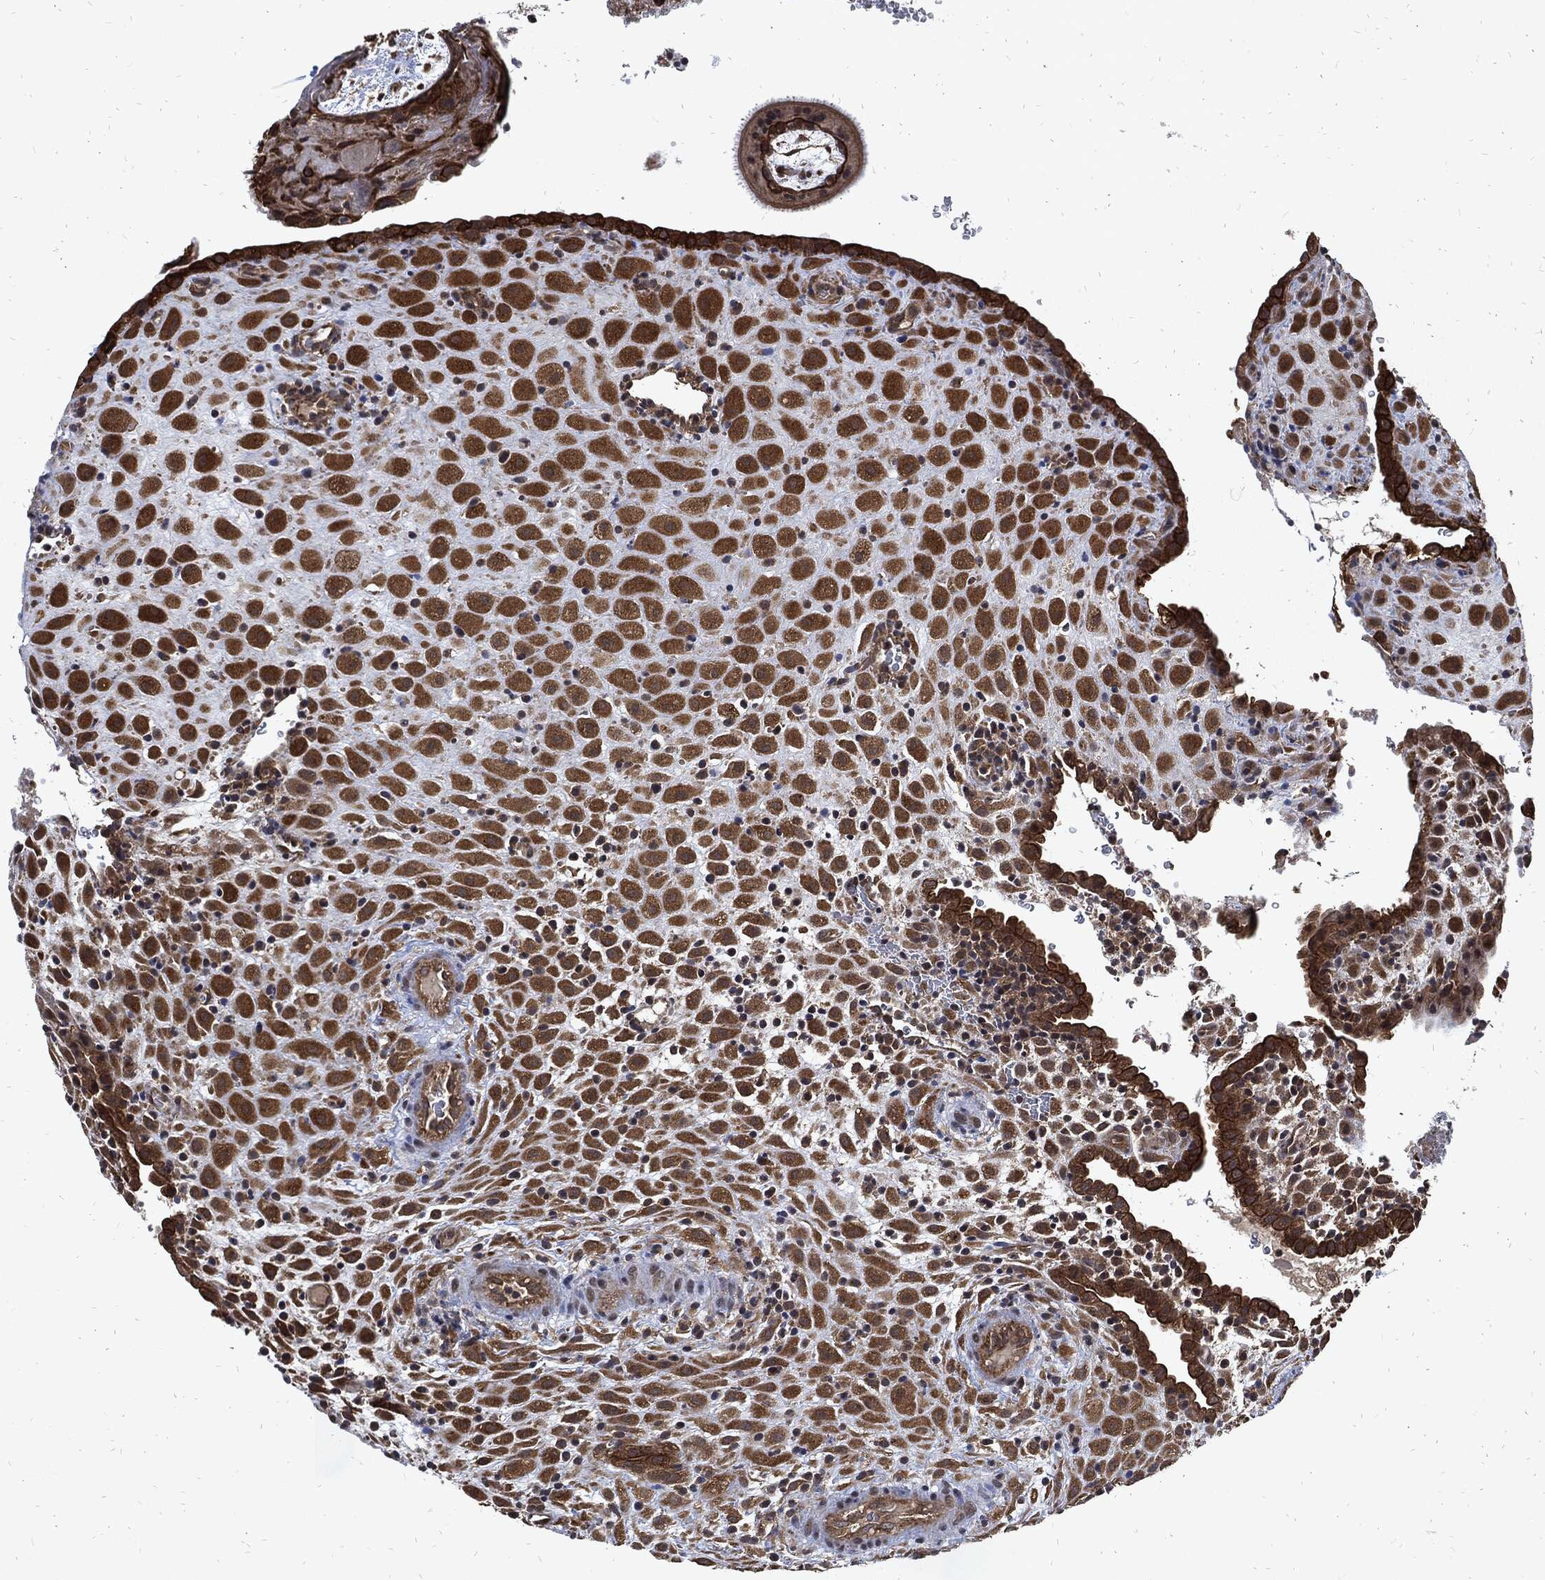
{"staining": {"intensity": "strong", "quantity": ">75%", "location": "cytoplasmic/membranous"}, "tissue": "placenta", "cell_type": "Decidual cells", "image_type": "normal", "snomed": [{"axis": "morphology", "description": "Normal tissue, NOS"}, {"axis": "topography", "description": "Placenta"}], "caption": "Protein staining of benign placenta shows strong cytoplasmic/membranous positivity in approximately >75% of decidual cells.", "gene": "DCTN1", "patient": {"sex": "female", "age": 19}}